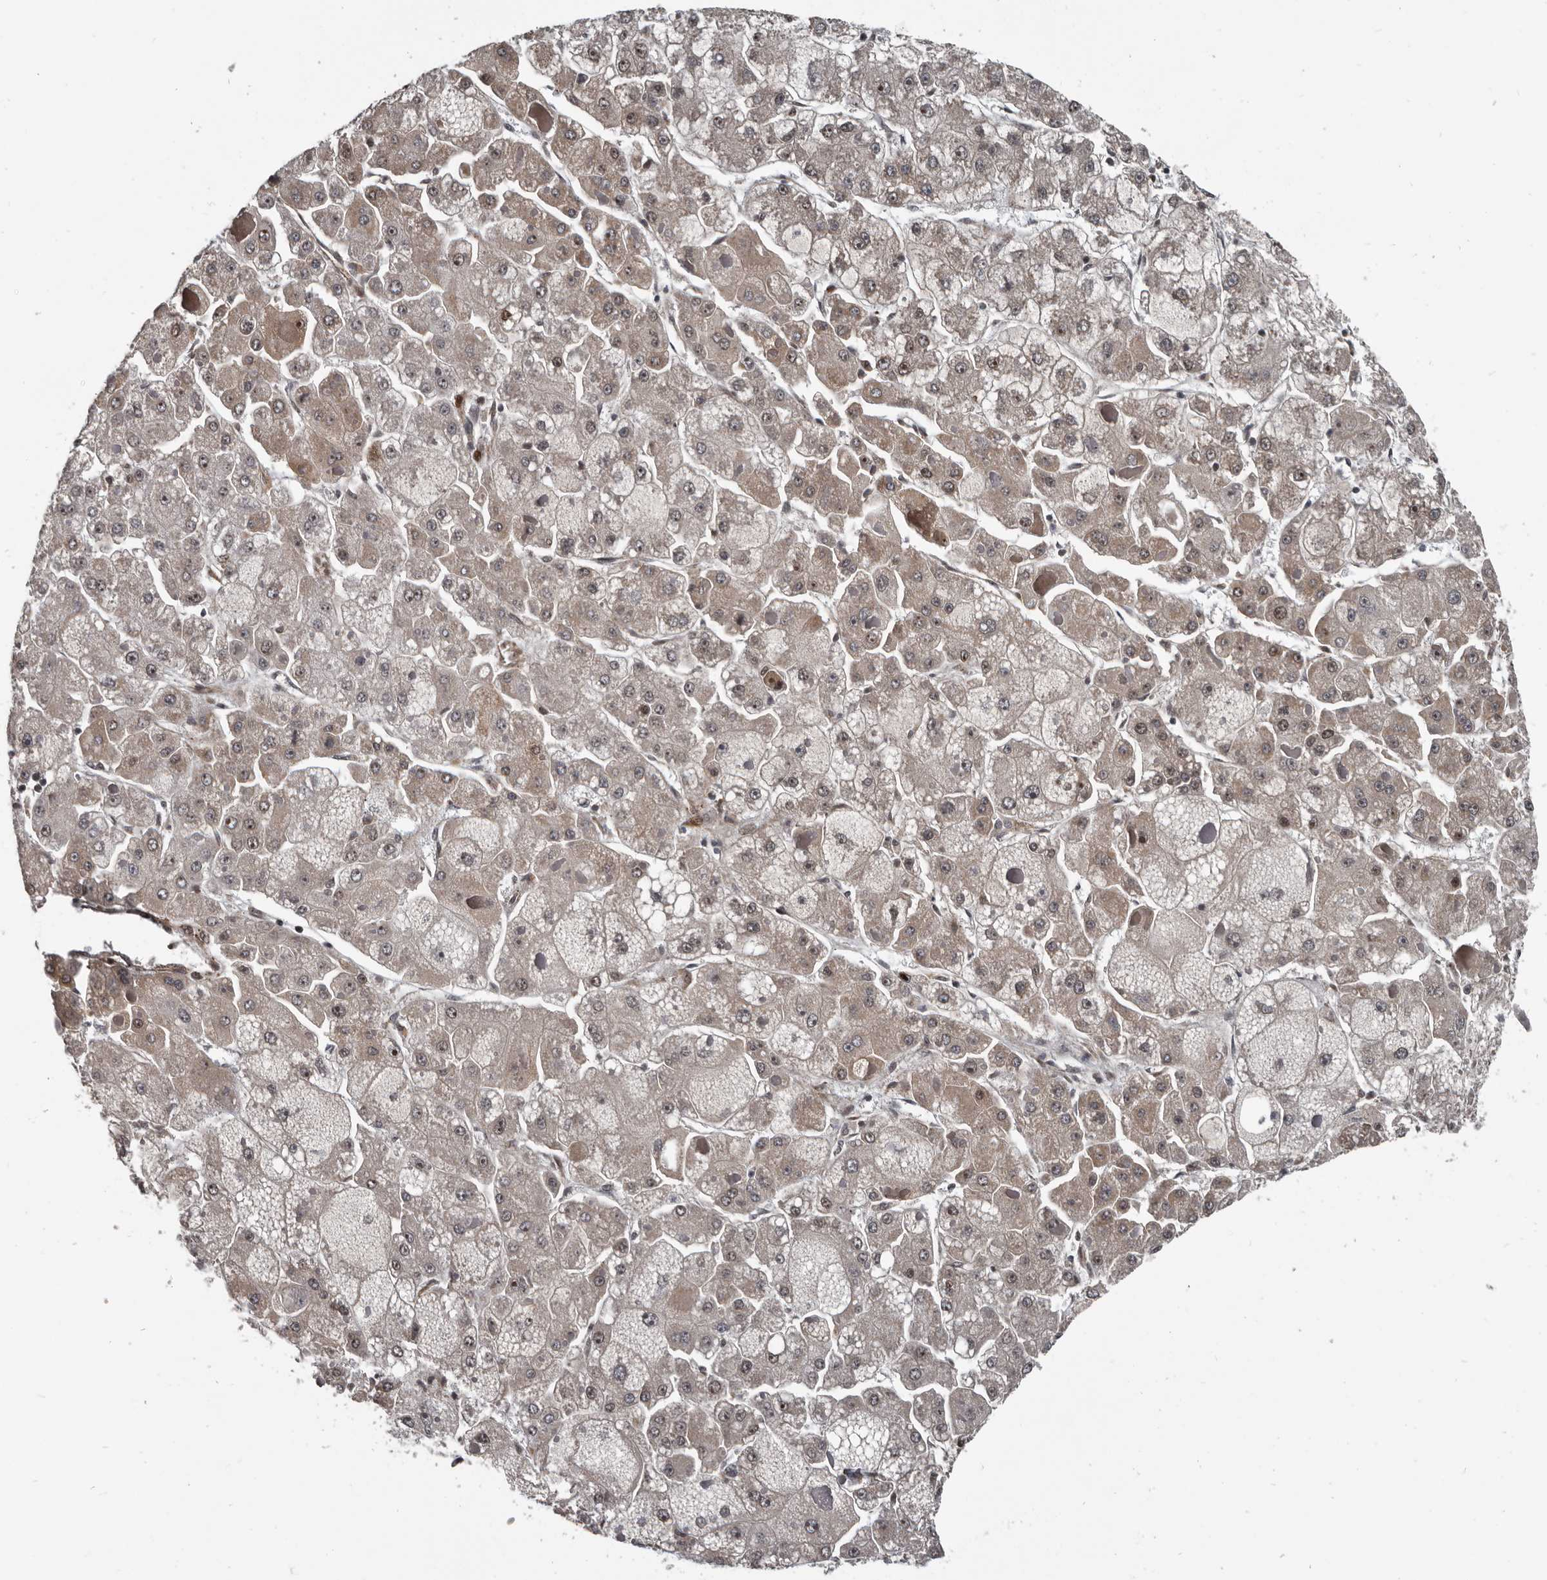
{"staining": {"intensity": "moderate", "quantity": "25%-75%", "location": "cytoplasmic/membranous,nuclear"}, "tissue": "liver cancer", "cell_type": "Tumor cells", "image_type": "cancer", "snomed": [{"axis": "morphology", "description": "Carcinoma, Hepatocellular, NOS"}, {"axis": "topography", "description": "Liver"}], "caption": "Liver hepatocellular carcinoma stained with a brown dye exhibits moderate cytoplasmic/membranous and nuclear positive expression in about 25%-75% of tumor cells.", "gene": "CHD1L", "patient": {"sex": "female", "age": 73}}